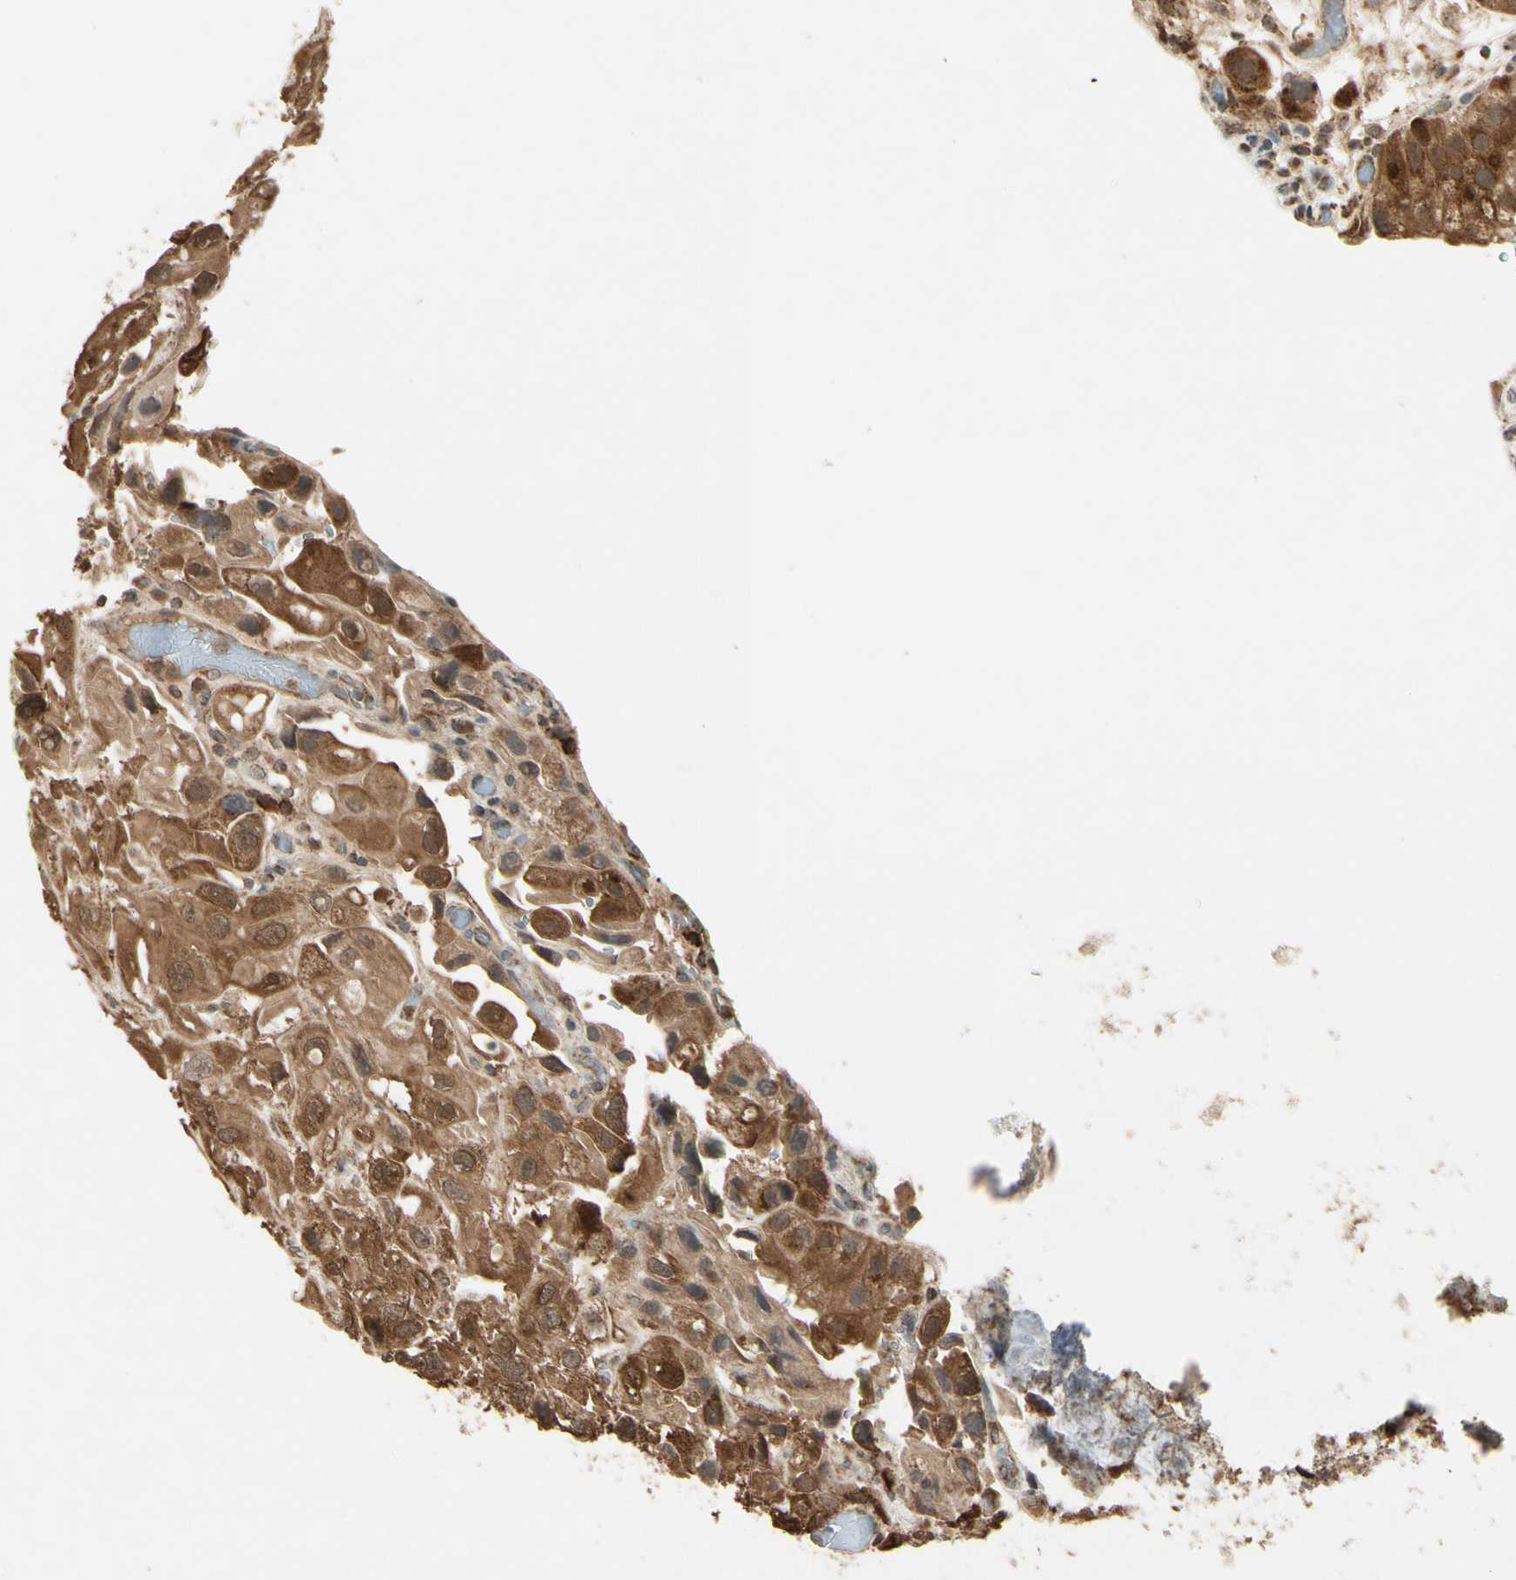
{"staining": {"intensity": "moderate", "quantity": ">75%", "location": "cytoplasmic/membranous,nuclear"}, "tissue": "urothelial cancer", "cell_type": "Tumor cells", "image_type": "cancer", "snomed": [{"axis": "morphology", "description": "Urothelial carcinoma, High grade"}, {"axis": "topography", "description": "Urinary bladder"}], "caption": "Immunohistochemistry of human high-grade urothelial carcinoma exhibits medium levels of moderate cytoplasmic/membranous and nuclear positivity in about >75% of tumor cells.", "gene": "PRDX5", "patient": {"sex": "female", "age": 64}}